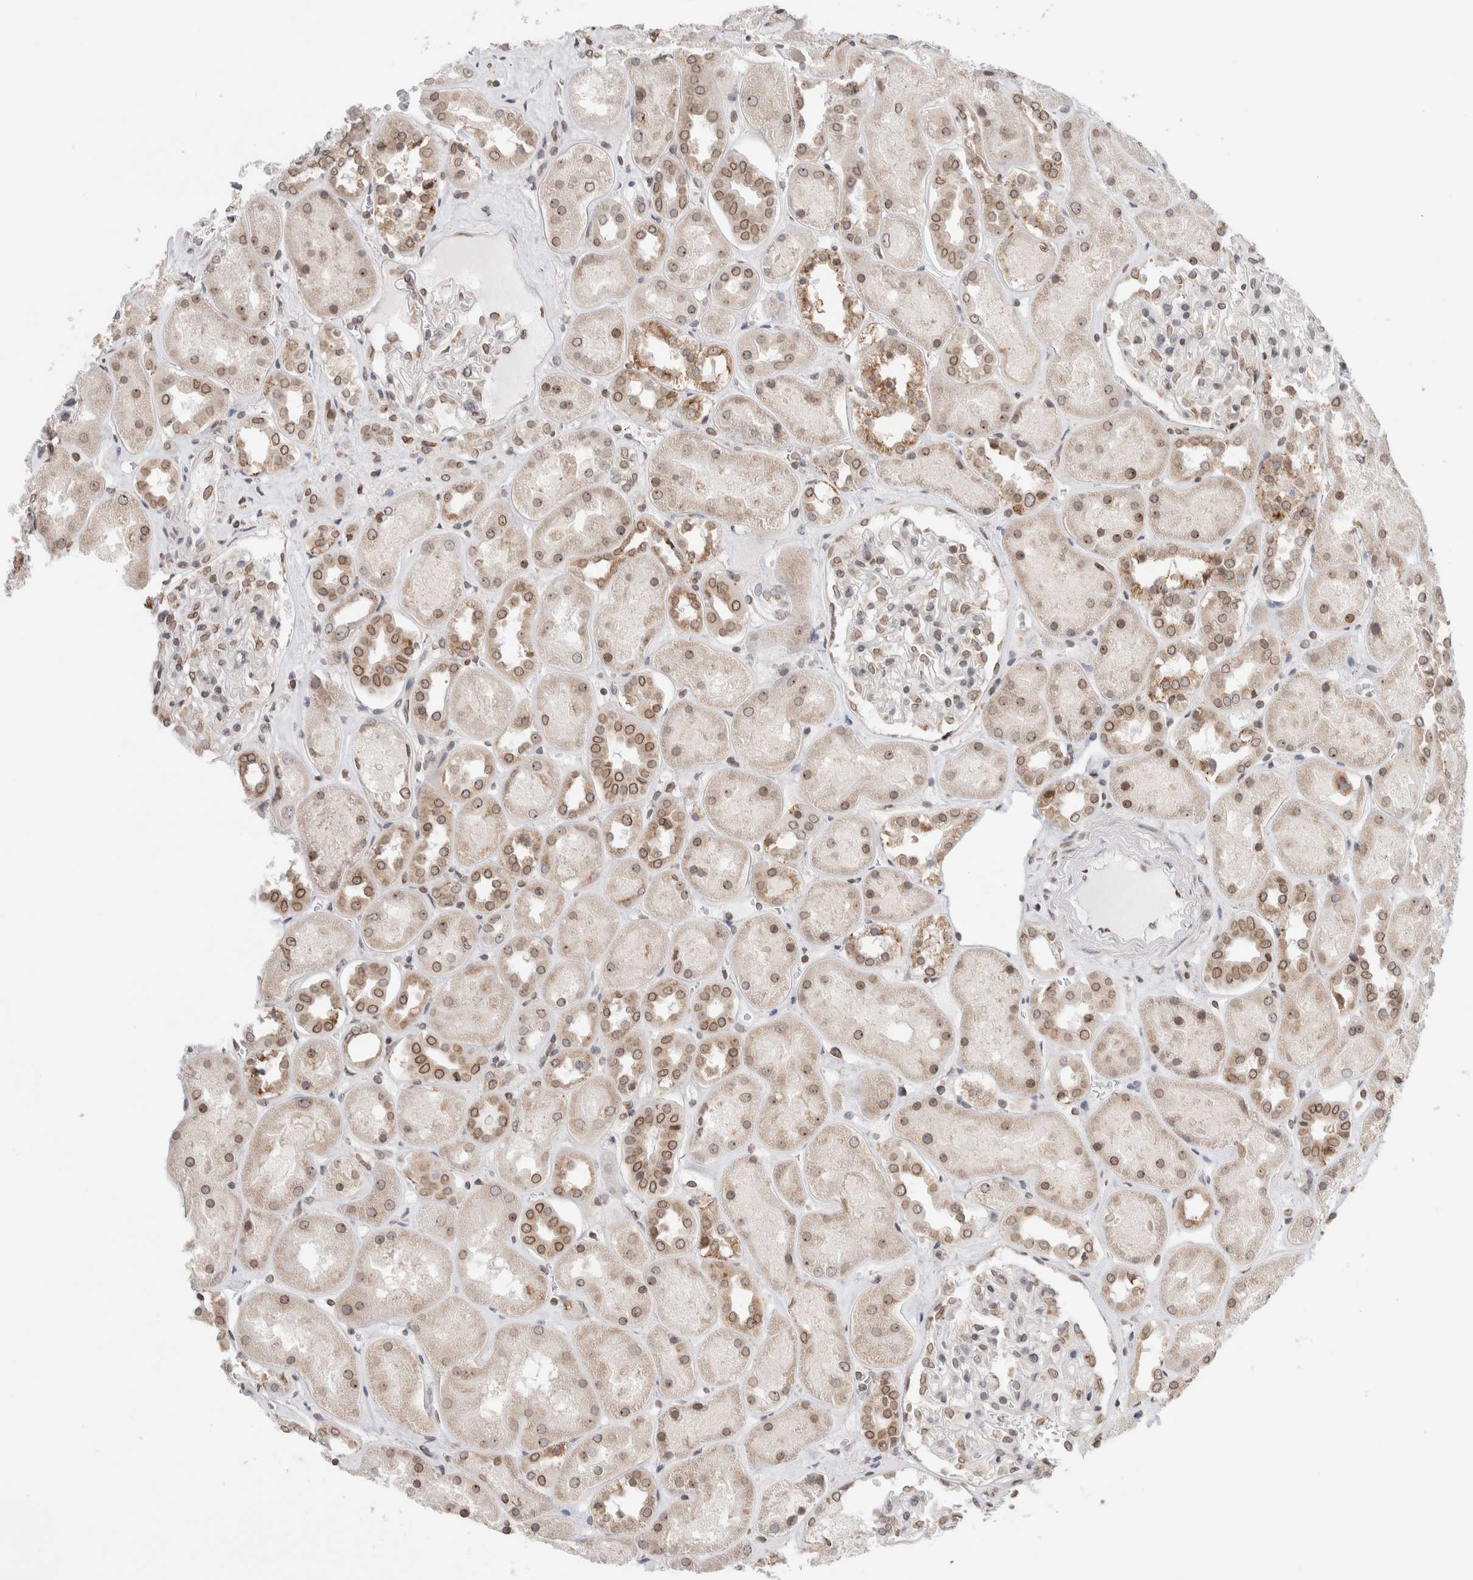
{"staining": {"intensity": "moderate", "quantity": ">75%", "location": "cytoplasmic/membranous,nuclear"}, "tissue": "kidney", "cell_type": "Cells in glomeruli", "image_type": "normal", "snomed": [{"axis": "morphology", "description": "Normal tissue, NOS"}, {"axis": "topography", "description": "Kidney"}], "caption": "The photomicrograph shows staining of unremarkable kidney, revealing moderate cytoplasmic/membranous,nuclear protein positivity (brown color) within cells in glomeruli.", "gene": "RBMX2", "patient": {"sex": "male", "age": 70}}